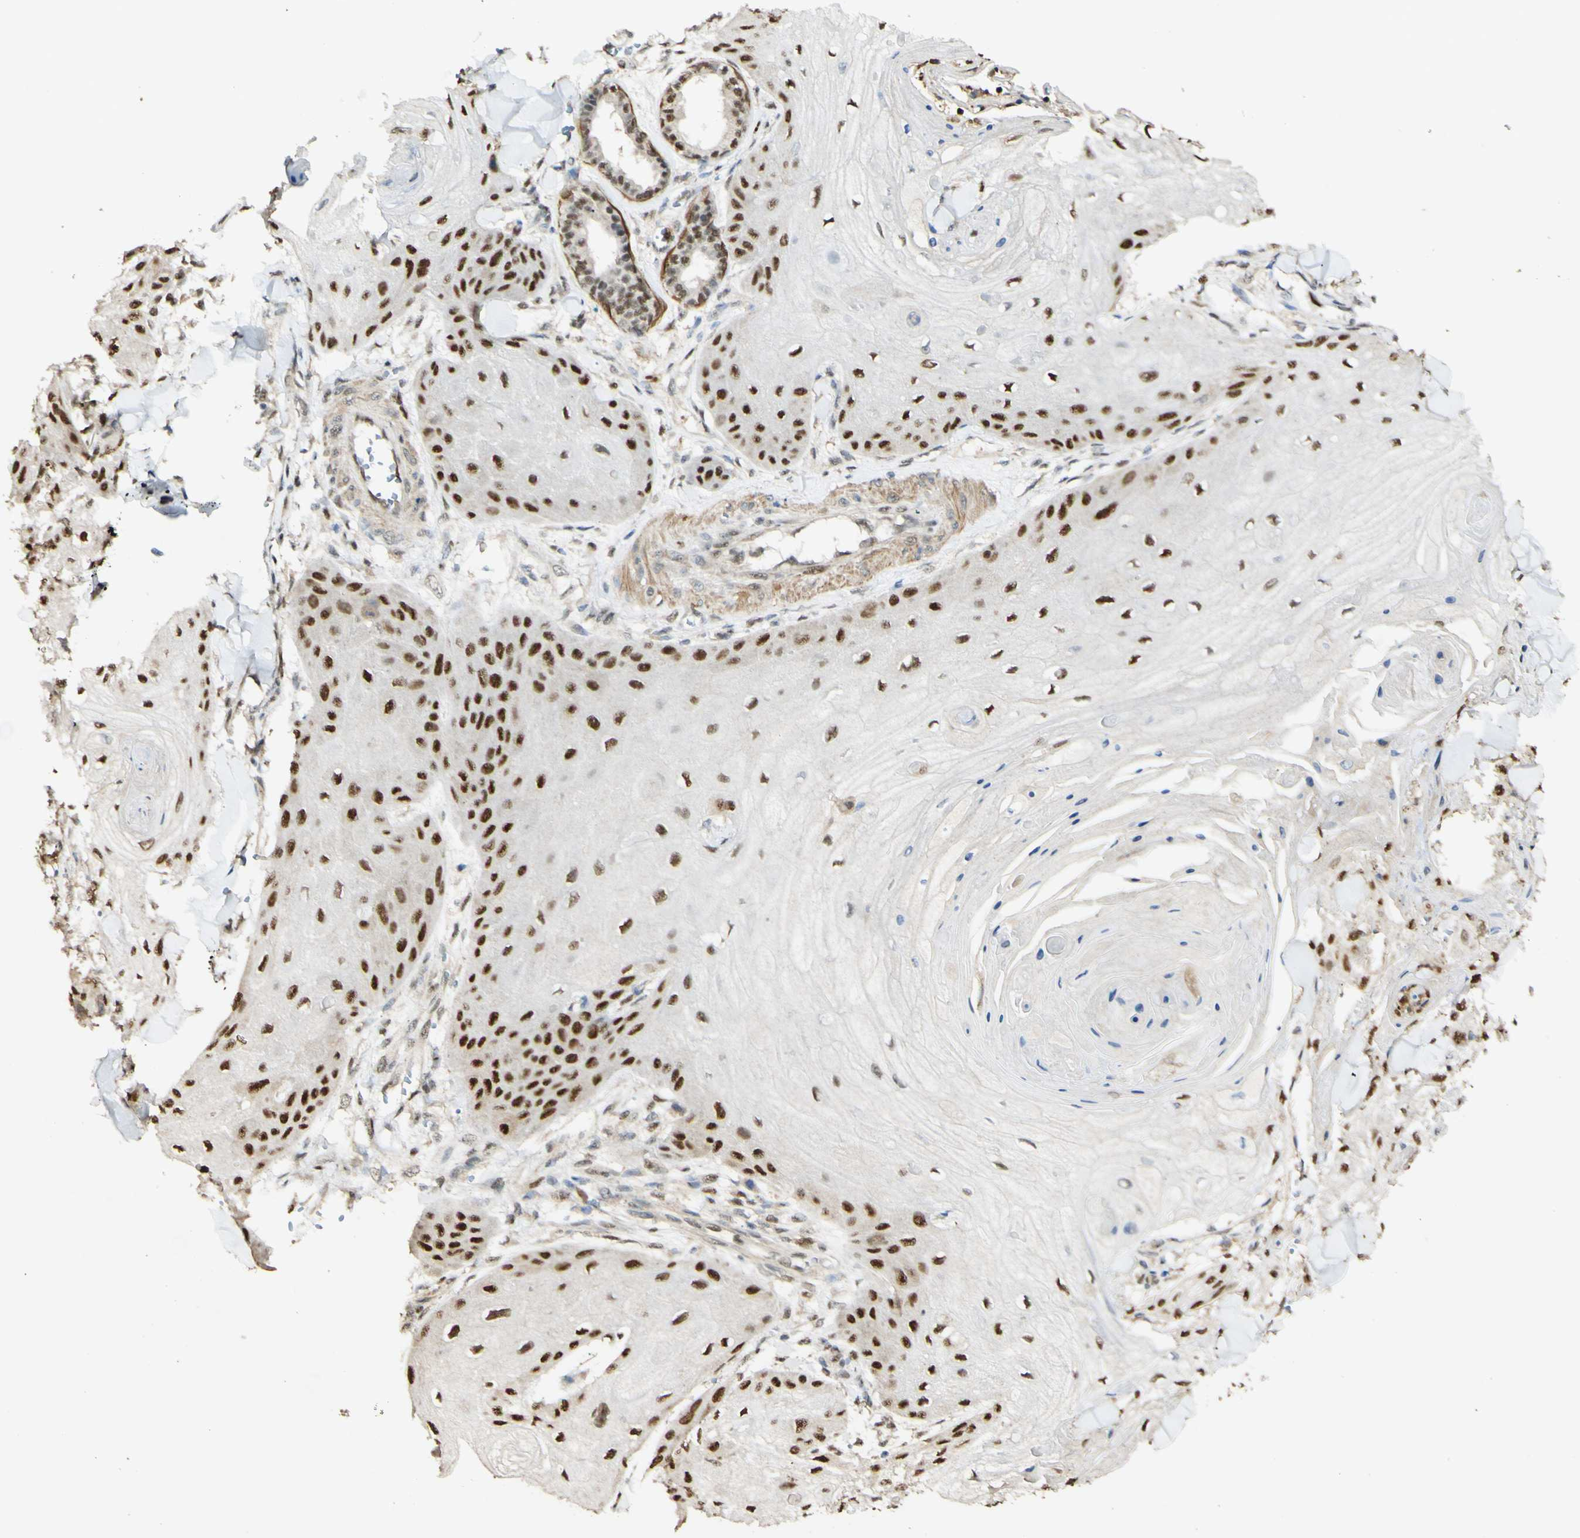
{"staining": {"intensity": "strong", "quantity": ">75%", "location": "nuclear"}, "tissue": "skin cancer", "cell_type": "Tumor cells", "image_type": "cancer", "snomed": [{"axis": "morphology", "description": "Squamous cell carcinoma, NOS"}, {"axis": "topography", "description": "Skin"}], "caption": "Immunohistochemistry micrograph of neoplastic tissue: human skin cancer stained using immunohistochemistry demonstrates high levels of strong protein expression localized specifically in the nuclear of tumor cells, appearing as a nuclear brown color.", "gene": "MAP3K4", "patient": {"sex": "male", "age": 74}}